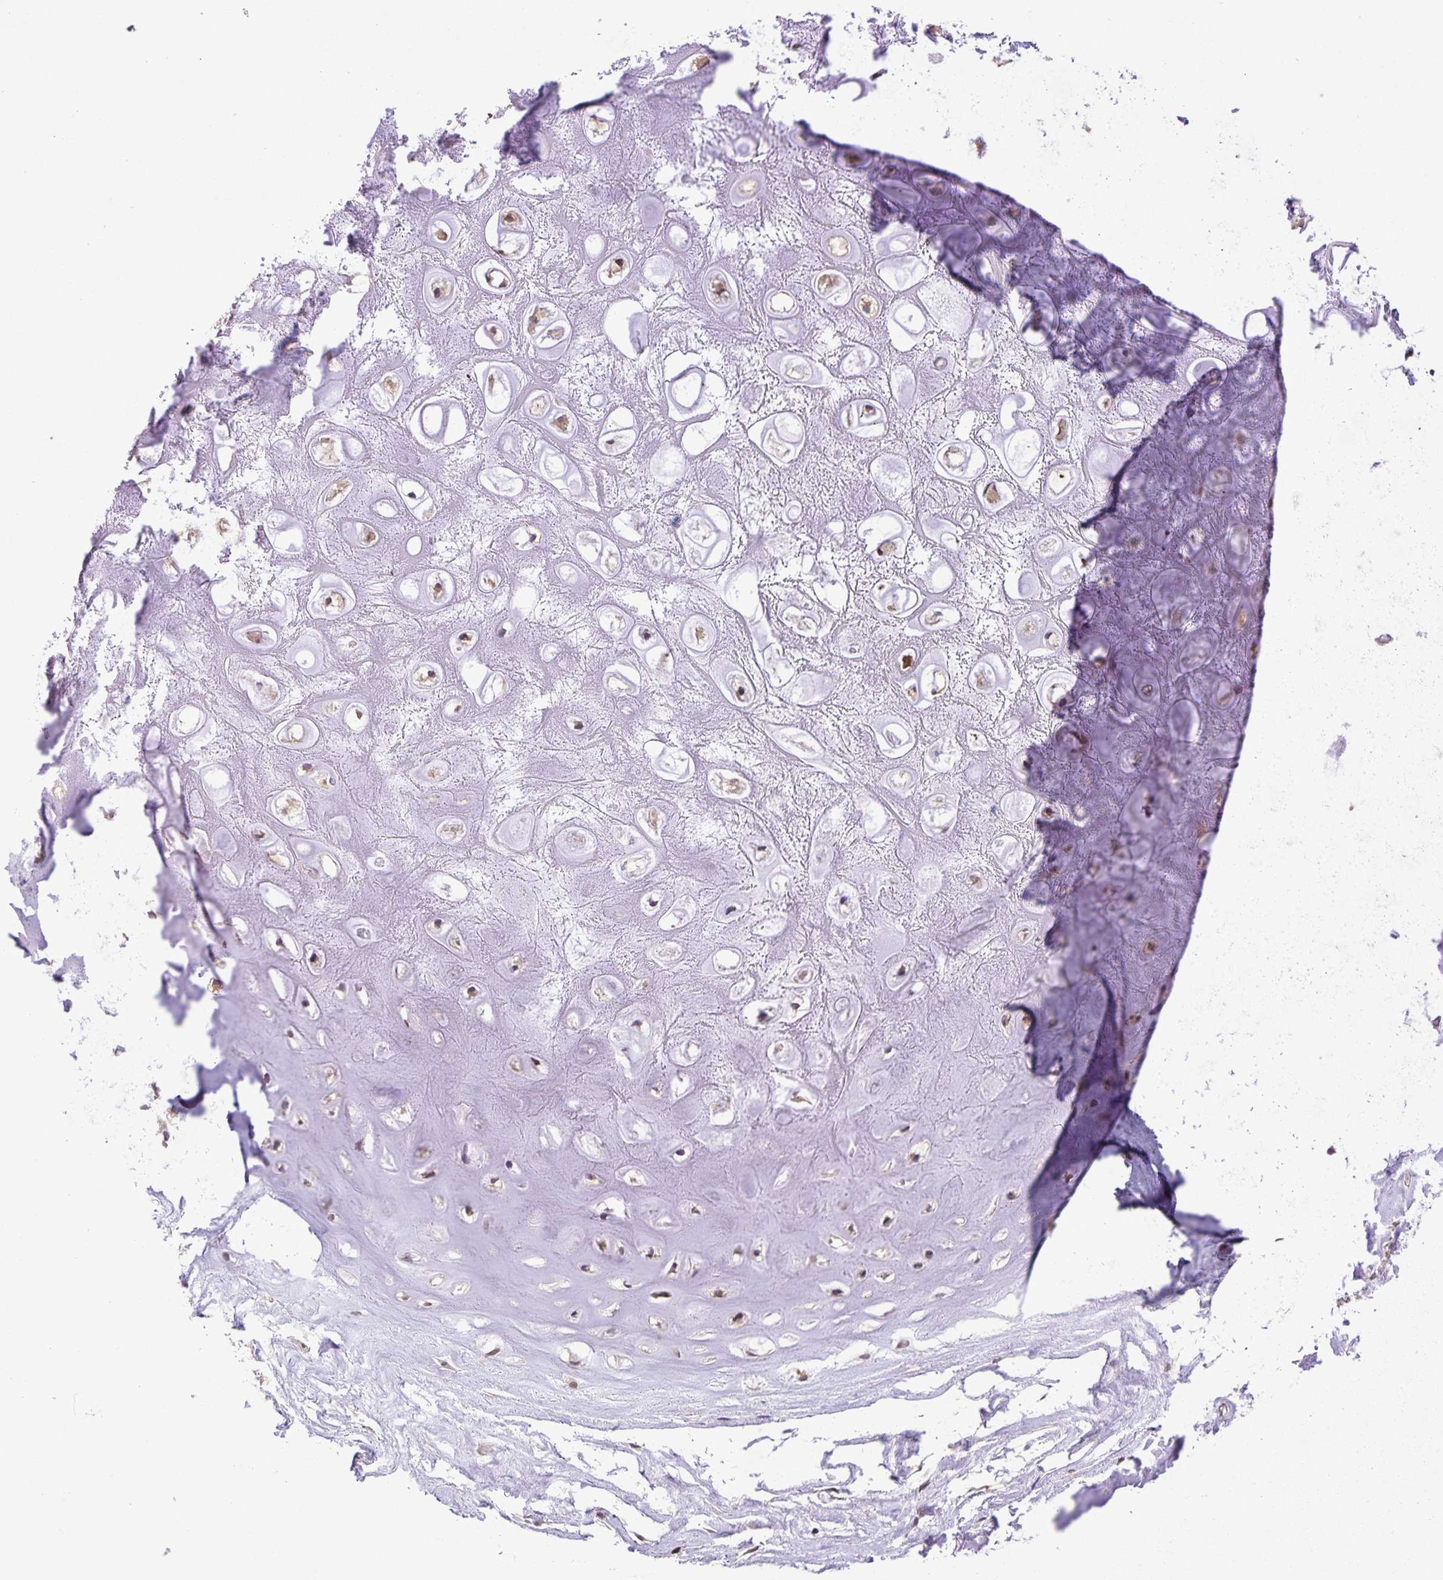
{"staining": {"intensity": "negative", "quantity": "none", "location": "none"}, "tissue": "adipose tissue", "cell_type": "Adipocytes", "image_type": "normal", "snomed": [{"axis": "morphology", "description": "Normal tissue, NOS"}, {"axis": "topography", "description": "Lymph node"}, {"axis": "topography", "description": "Cartilage tissue"}, {"axis": "topography", "description": "Nasopharynx"}], "caption": "High power microscopy histopathology image of an immunohistochemistry (IHC) micrograph of normal adipose tissue, revealing no significant staining in adipocytes. Nuclei are stained in blue.", "gene": "ONECUT2", "patient": {"sex": "male", "age": 63}}